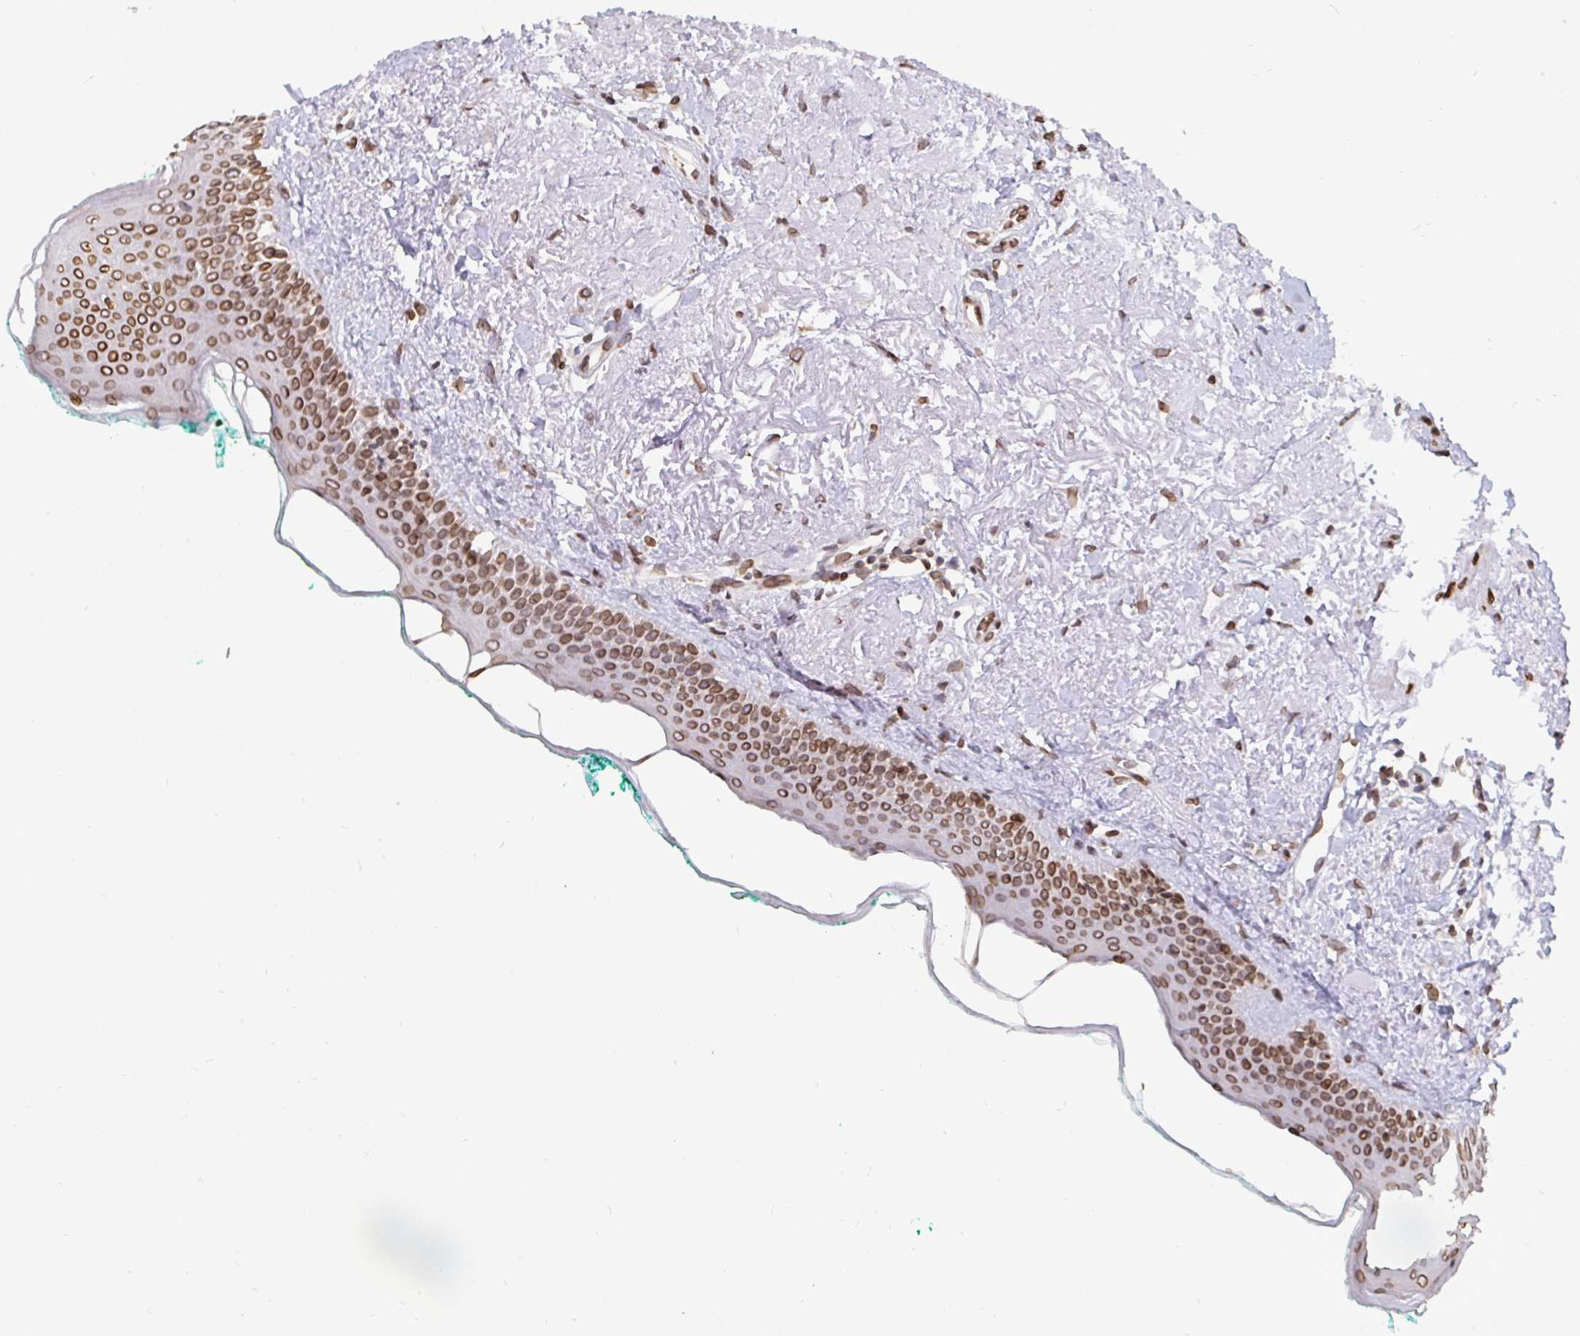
{"staining": {"intensity": "moderate", "quantity": ">75%", "location": "cytoplasmic/membranous,nuclear"}, "tissue": "oral mucosa", "cell_type": "Squamous epithelial cells", "image_type": "normal", "snomed": [{"axis": "morphology", "description": "Normal tissue, NOS"}, {"axis": "topography", "description": "Oral tissue"}], "caption": "Oral mucosa stained with DAB (3,3'-diaminobenzidine) immunohistochemistry (IHC) displays medium levels of moderate cytoplasmic/membranous,nuclear expression in about >75% of squamous epithelial cells.", "gene": "EMD", "patient": {"sex": "female", "age": 70}}